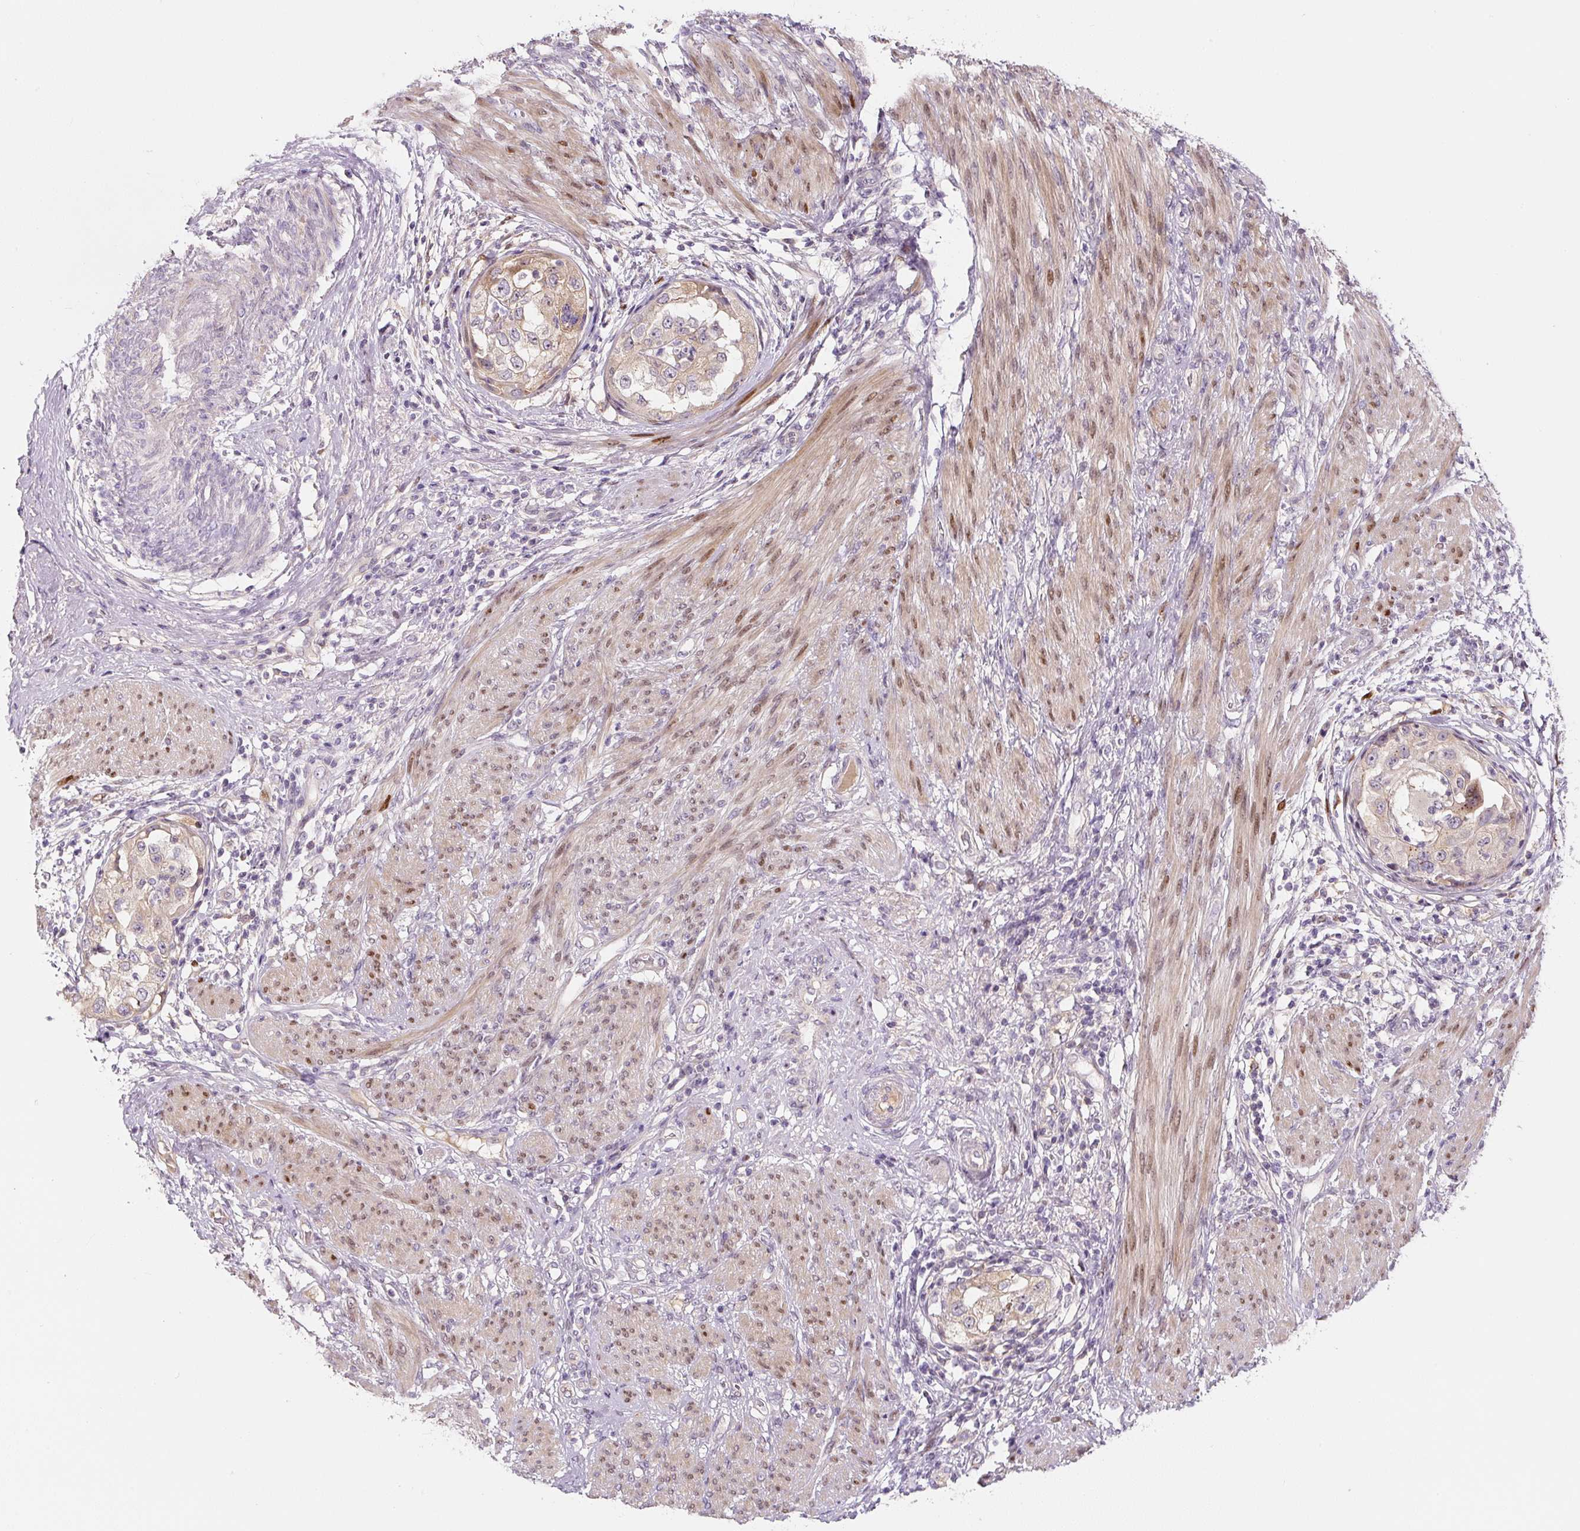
{"staining": {"intensity": "weak", "quantity": "25%-75%", "location": "cytoplasmic/membranous,nuclear"}, "tissue": "endometrial cancer", "cell_type": "Tumor cells", "image_type": "cancer", "snomed": [{"axis": "morphology", "description": "Adenocarcinoma, NOS"}, {"axis": "topography", "description": "Endometrium"}], "caption": "Human endometrial adenocarcinoma stained with a brown dye shows weak cytoplasmic/membranous and nuclear positive staining in approximately 25%-75% of tumor cells.", "gene": "PWWP3B", "patient": {"sex": "female", "age": 85}}